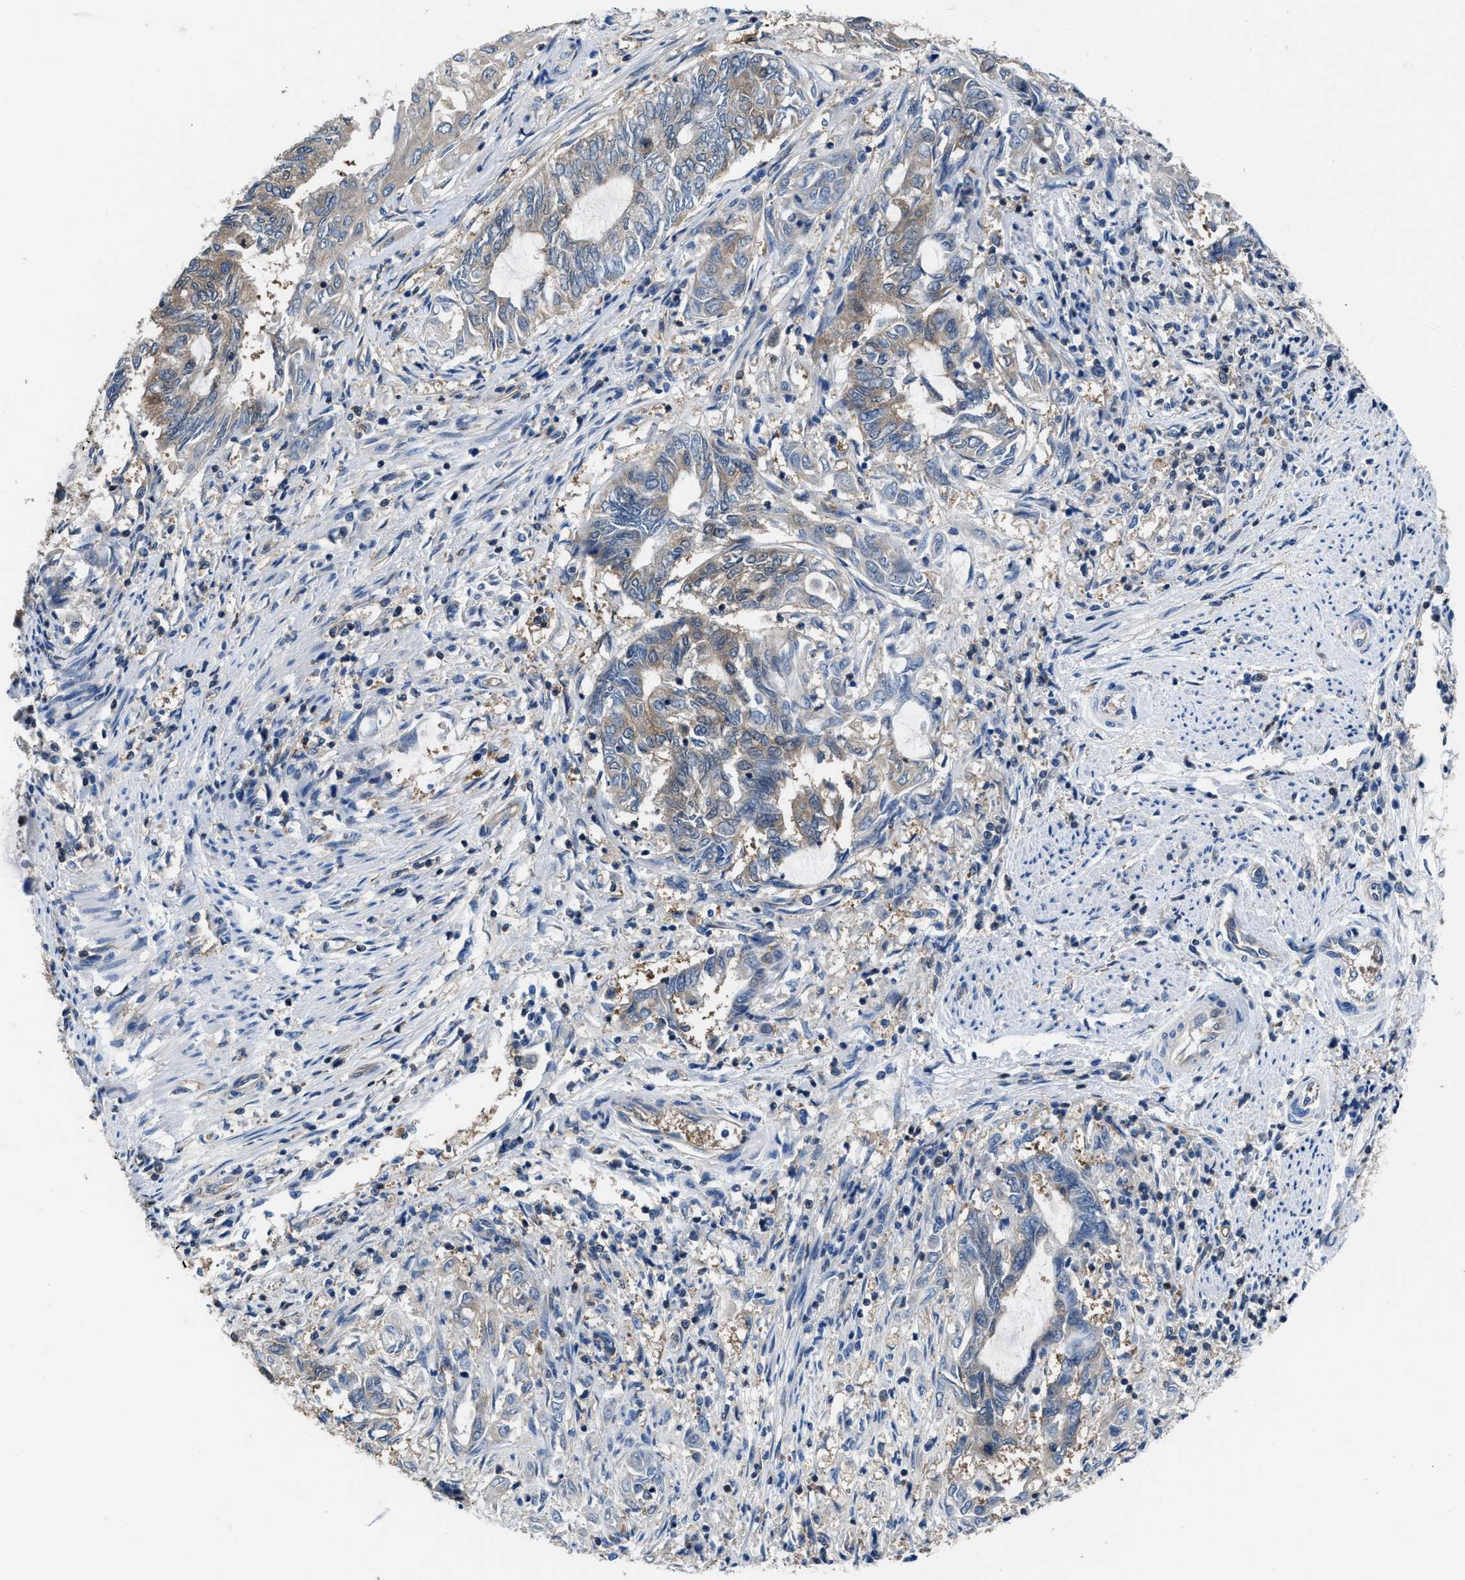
{"staining": {"intensity": "weak", "quantity": ">75%", "location": "cytoplasmic/membranous"}, "tissue": "endometrial cancer", "cell_type": "Tumor cells", "image_type": "cancer", "snomed": [{"axis": "morphology", "description": "Adenocarcinoma, NOS"}, {"axis": "topography", "description": "Uterus"}, {"axis": "topography", "description": "Endometrium"}], "caption": "Immunohistochemical staining of endometrial cancer demonstrates weak cytoplasmic/membranous protein staining in about >75% of tumor cells.", "gene": "NUDT5", "patient": {"sex": "female", "age": 70}}